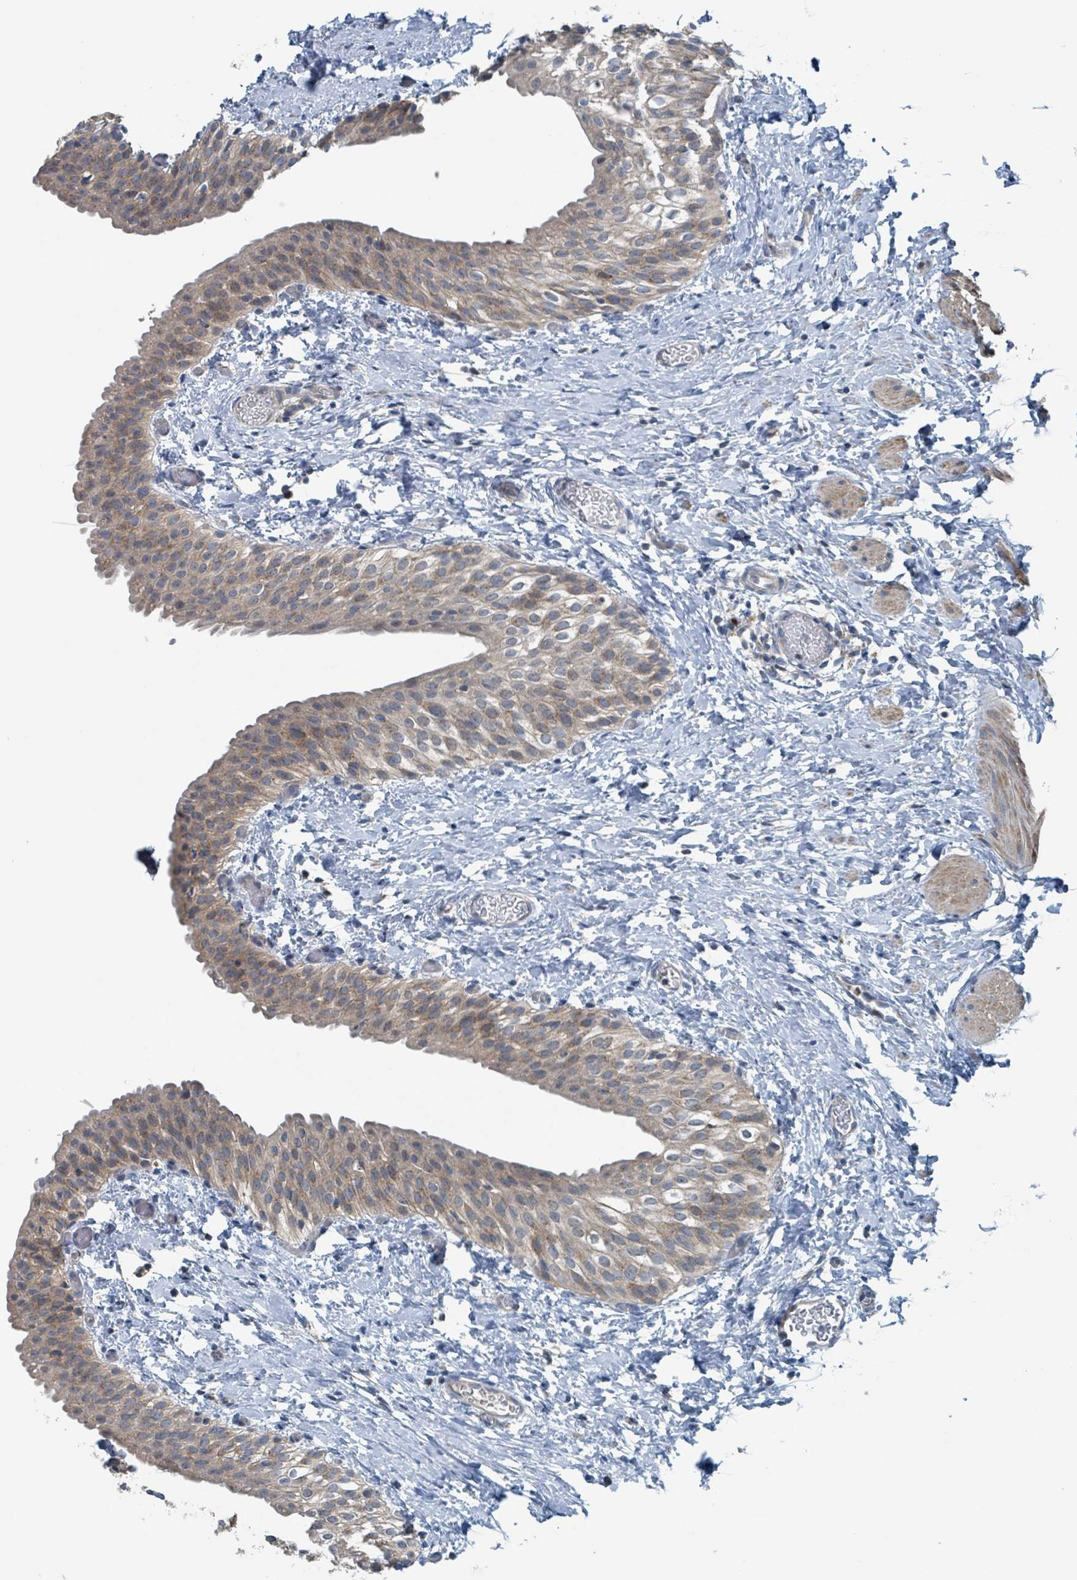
{"staining": {"intensity": "moderate", "quantity": ">75%", "location": "cytoplasmic/membranous"}, "tissue": "urinary bladder", "cell_type": "Urothelial cells", "image_type": "normal", "snomed": [{"axis": "morphology", "description": "Normal tissue, NOS"}, {"axis": "topography", "description": "Urinary bladder"}], "caption": "Urinary bladder stained with DAB (3,3'-diaminobenzidine) immunohistochemistry shows medium levels of moderate cytoplasmic/membranous expression in approximately >75% of urothelial cells.", "gene": "ACBD4", "patient": {"sex": "male", "age": 1}}